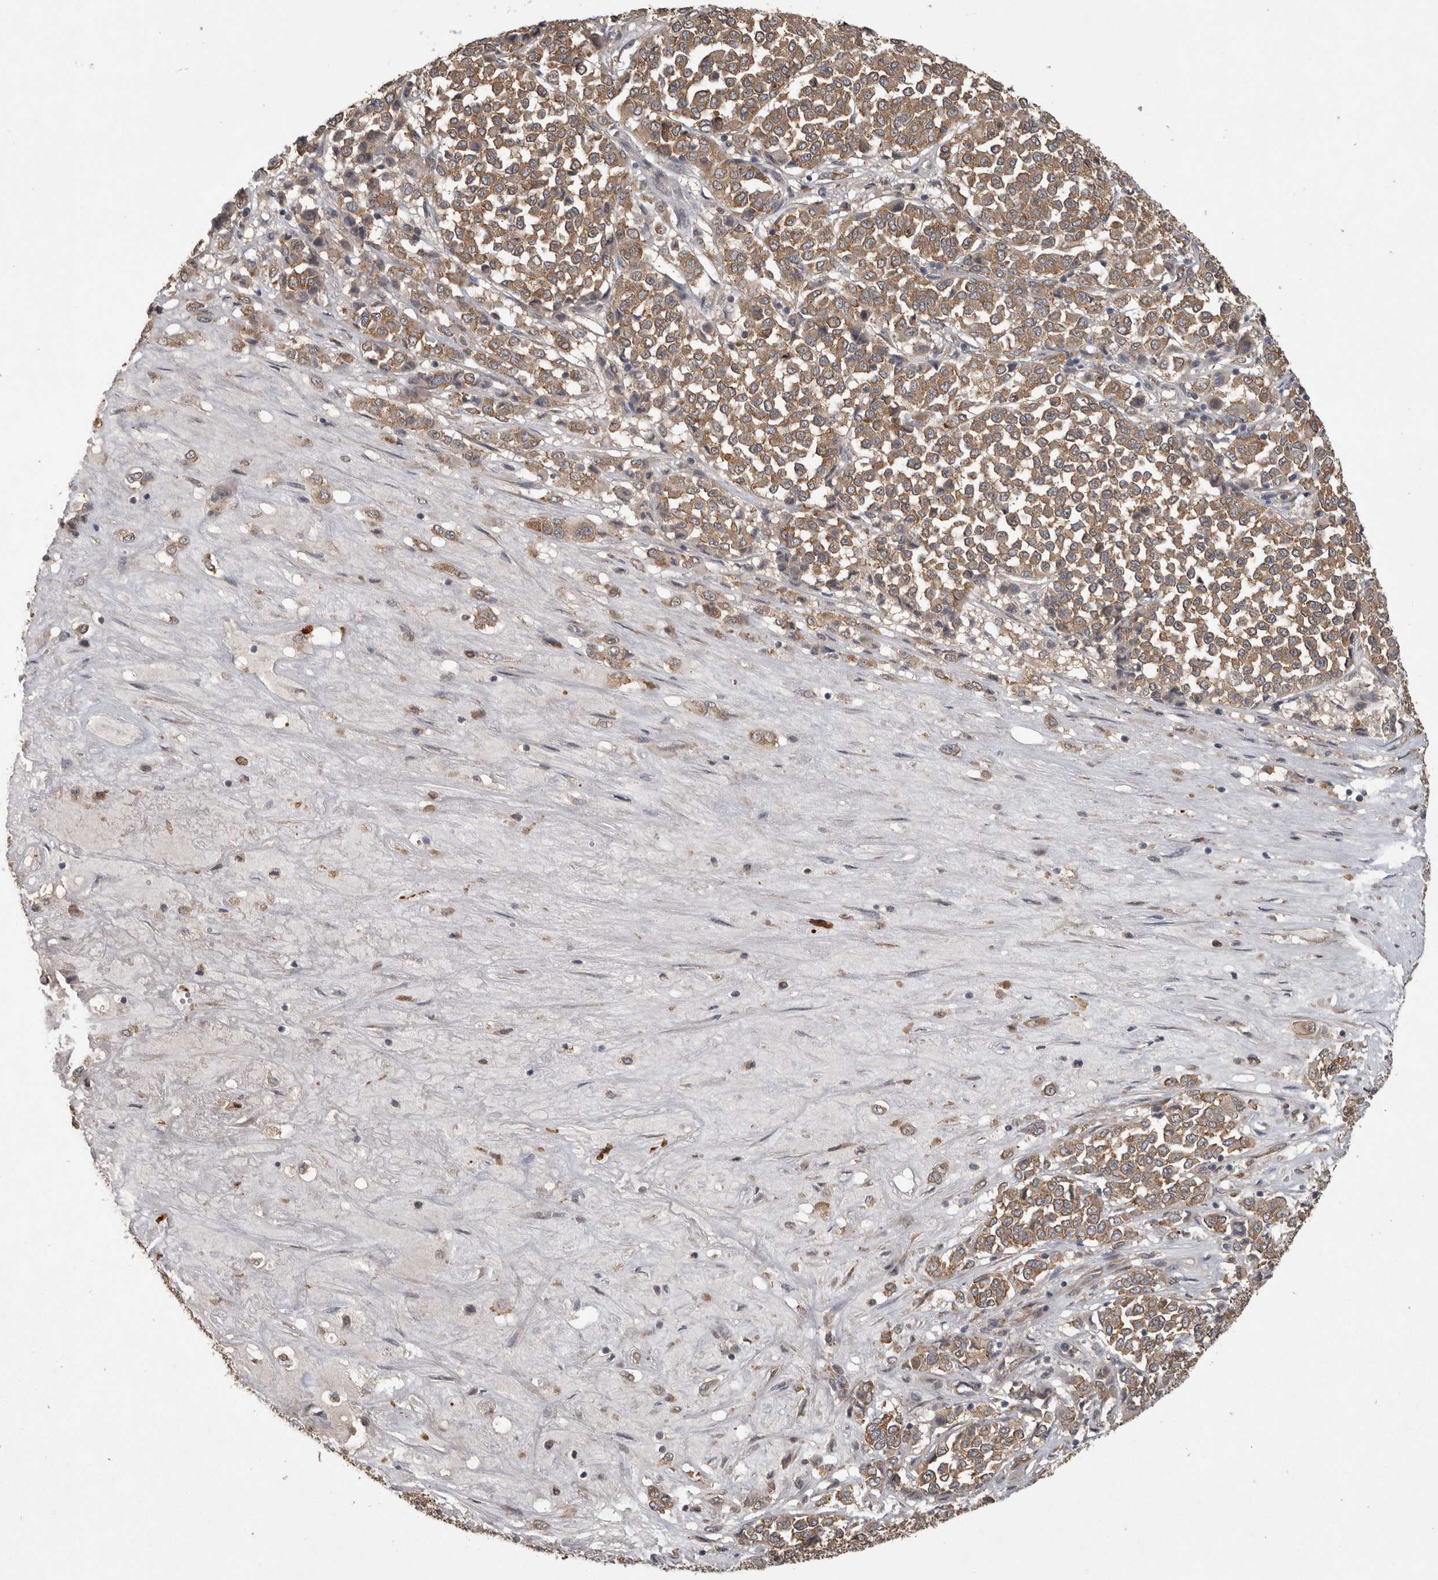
{"staining": {"intensity": "moderate", "quantity": ">75%", "location": "cytoplasmic/membranous"}, "tissue": "melanoma", "cell_type": "Tumor cells", "image_type": "cancer", "snomed": [{"axis": "morphology", "description": "Malignant melanoma, Metastatic site"}, {"axis": "topography", "description": "Pancreas"}], "caption": "A medium amount of moderate cytoplasmic/membranous expression is present in approximately >75% of tumor cells in melanoma tissue.", "gene": "ATXN2", "patient": {"sex": "female", "age": 30}}